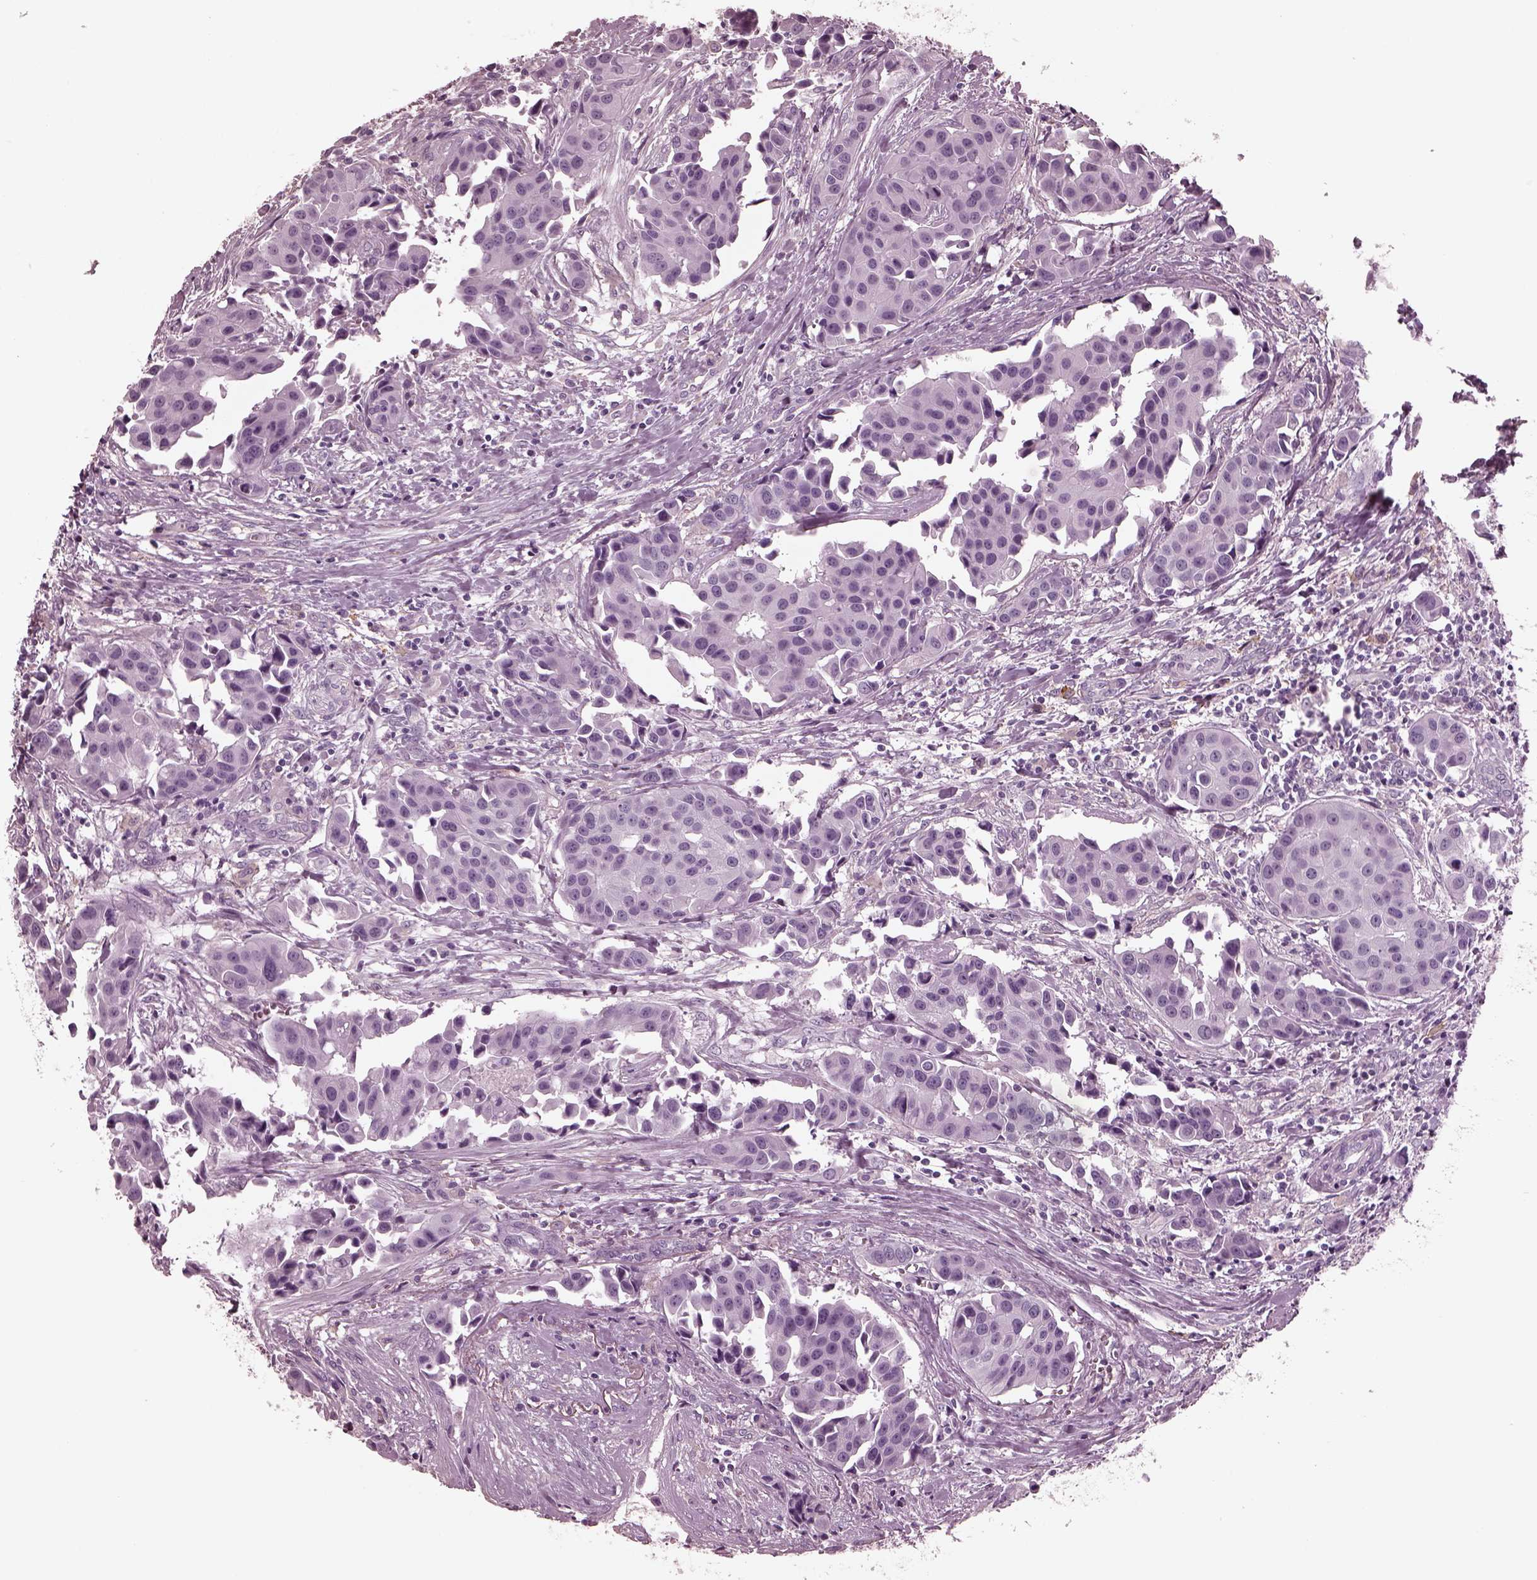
{"staining": {"intensity": "negative", "quantity": "none", "location": "none"}, "tissue": "head and neck cancer", "cell_type": "Tumor cells", "image_type": "cancer", "snomed": [{"axis": "morphology", "description": "Adenocarcinoma, NOS"}, {"axis": "topography", "description": "Head-Neck"}], "caption": "The histopathology image reveals no significant positivity in tumor cells of head and neck cancer.", "gene": "CGA", "patient": {"sex": "male", "age": 76}}